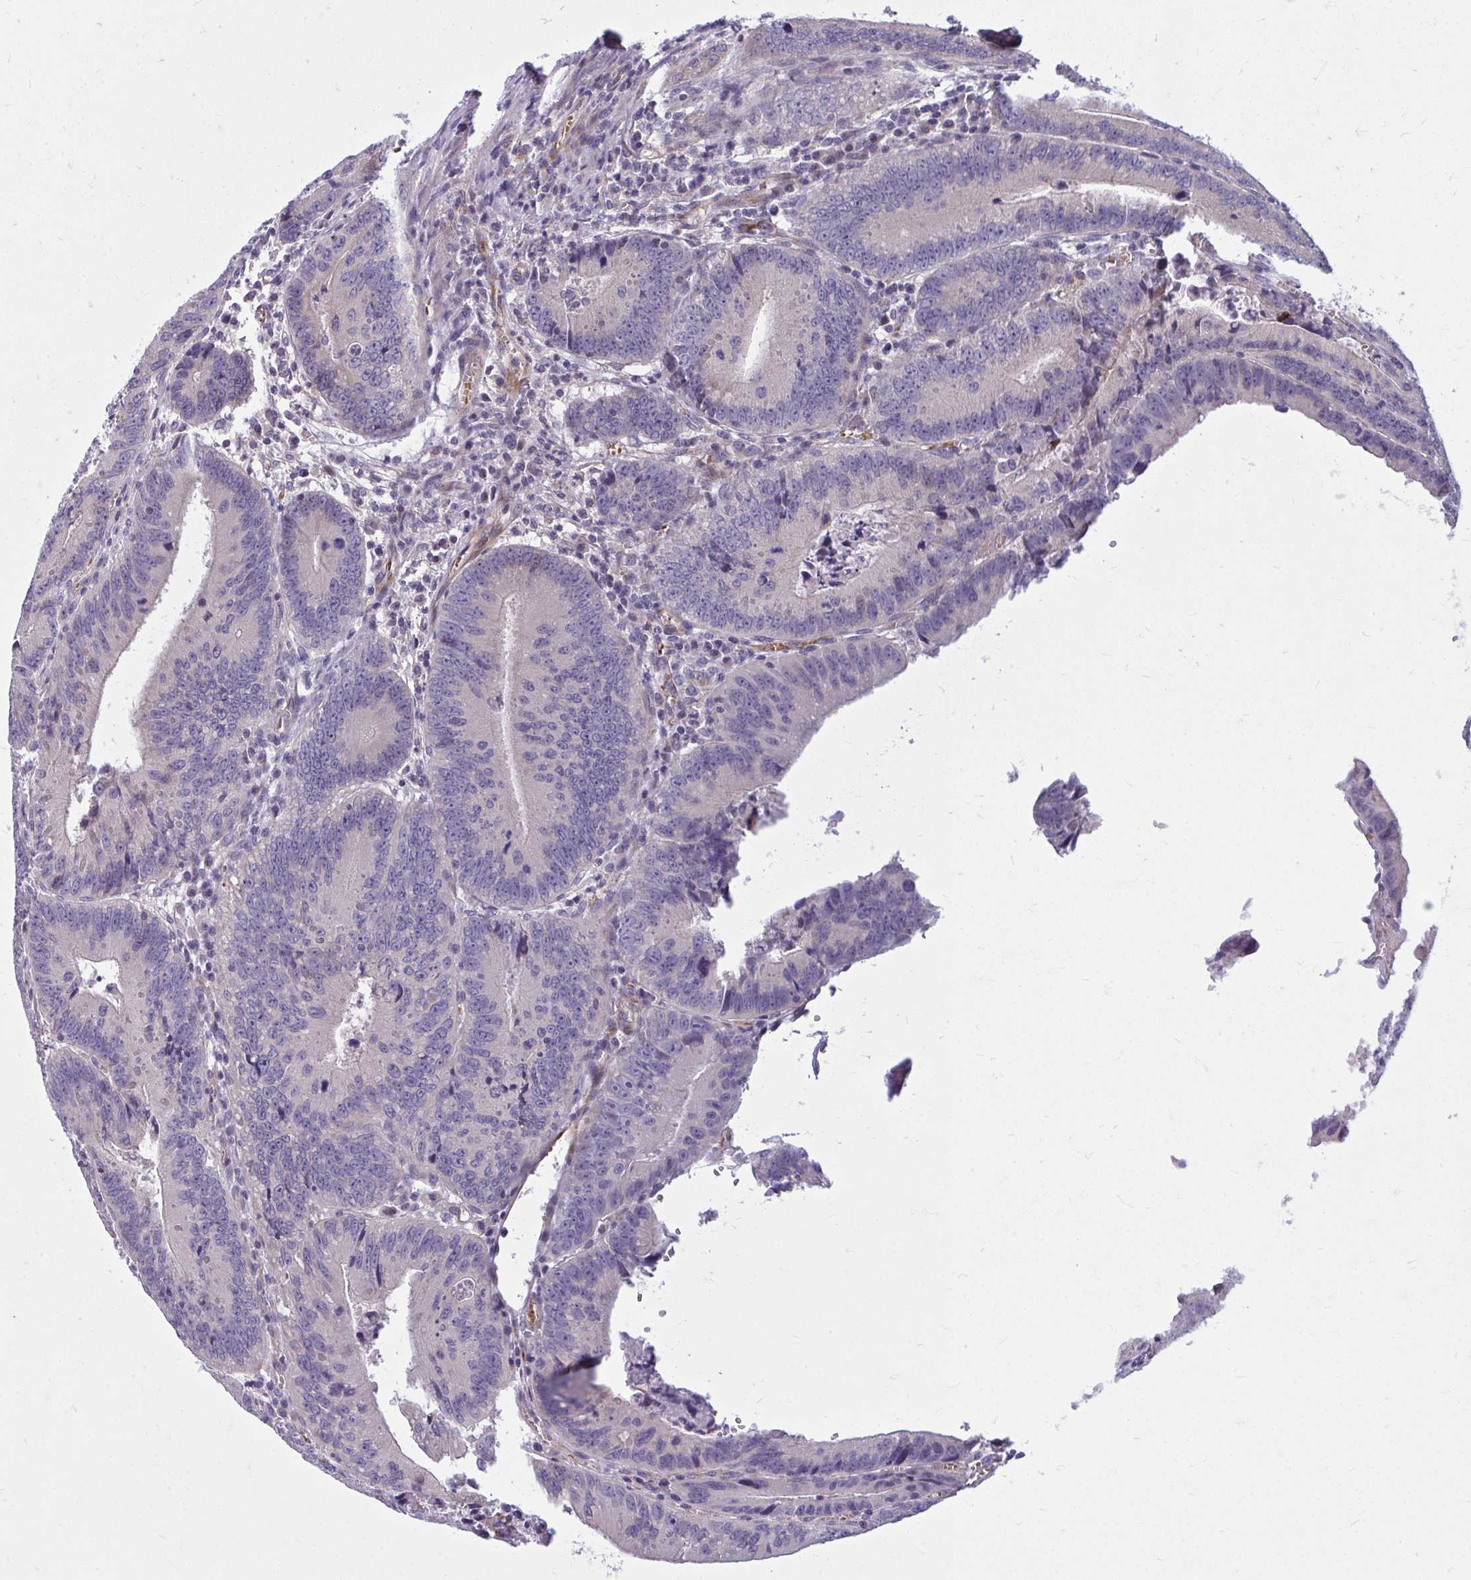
{"staining": {"intensity": "negative", "quantity": "none", "location": "none"}, "tissue": "colorectal cancer", "cell_type": "Tumor cells", "image_type": "cancer", "snomed": [{"axis": "morphology", "description": "Adenocarcinoma, NOS"}, {"axis": "topography", "description": "Rectum"}], "caption": "A micrograph of adenocarcinoma (colorectal) stained for a protein reveals no brown staining in tumor cells.", "gene": "SLC14A1", "patient": {"sex": "female", "age": 81}}